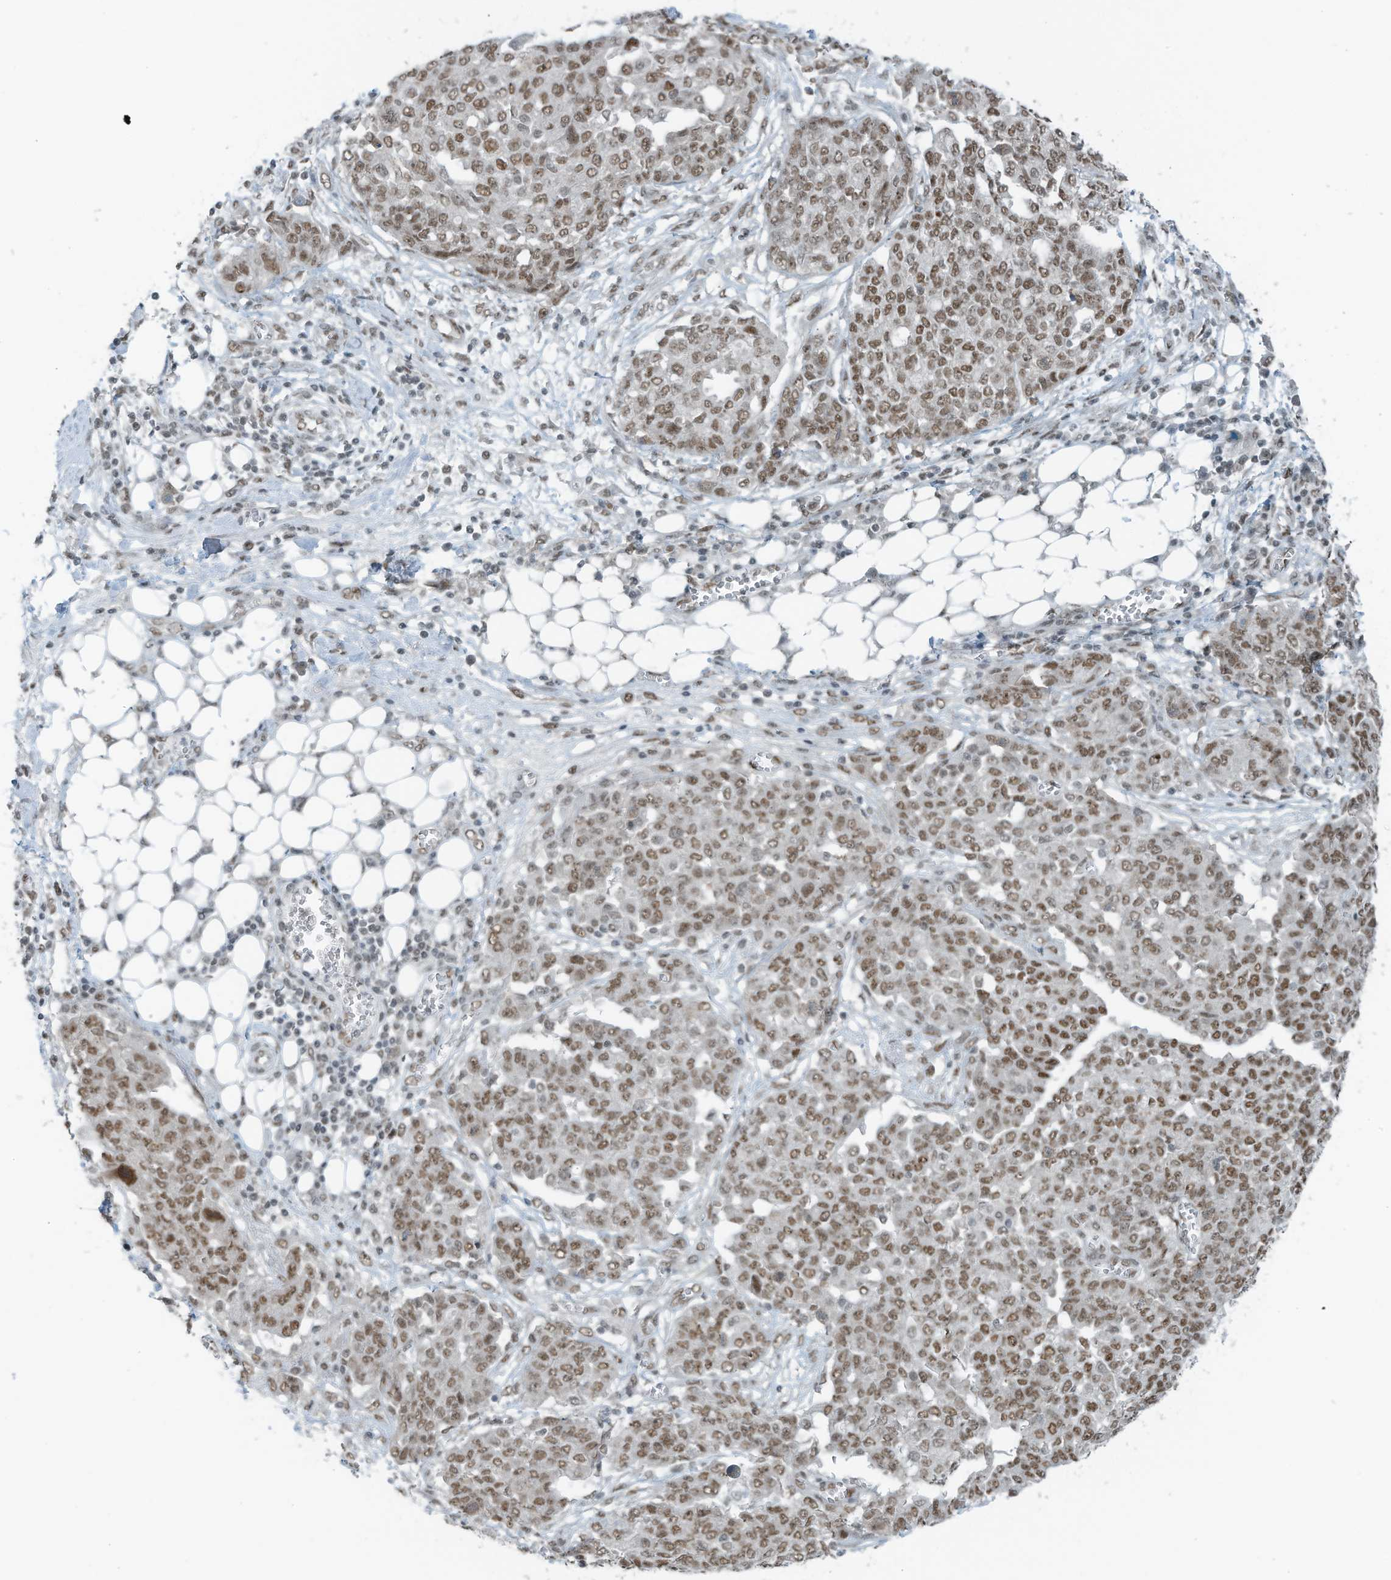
{"staining": {"intensity": "moderate", "quantity": ">75%", "location": "nuclear"}, "tissue": "ovarian cancer", "cell_type": "Tumor cells", "image_type": "cancer", "snomed": [{"axis": "morphology", "description": "Cystadenocarcinoma, serous, NOS"}, {"axis": "topography", "description": "Soft tissue"}, {"axis": "topography", "description": "Ovary"}], "caption": "Immunohistochemistry of human ovarian serous cystadenocarcinoma demonstrates medium levels of moderate nuclear positivity in approximately >75% of tumor cells.", "gene": "WRNIP1", "patient": {"sex": "female", "age": 57}}